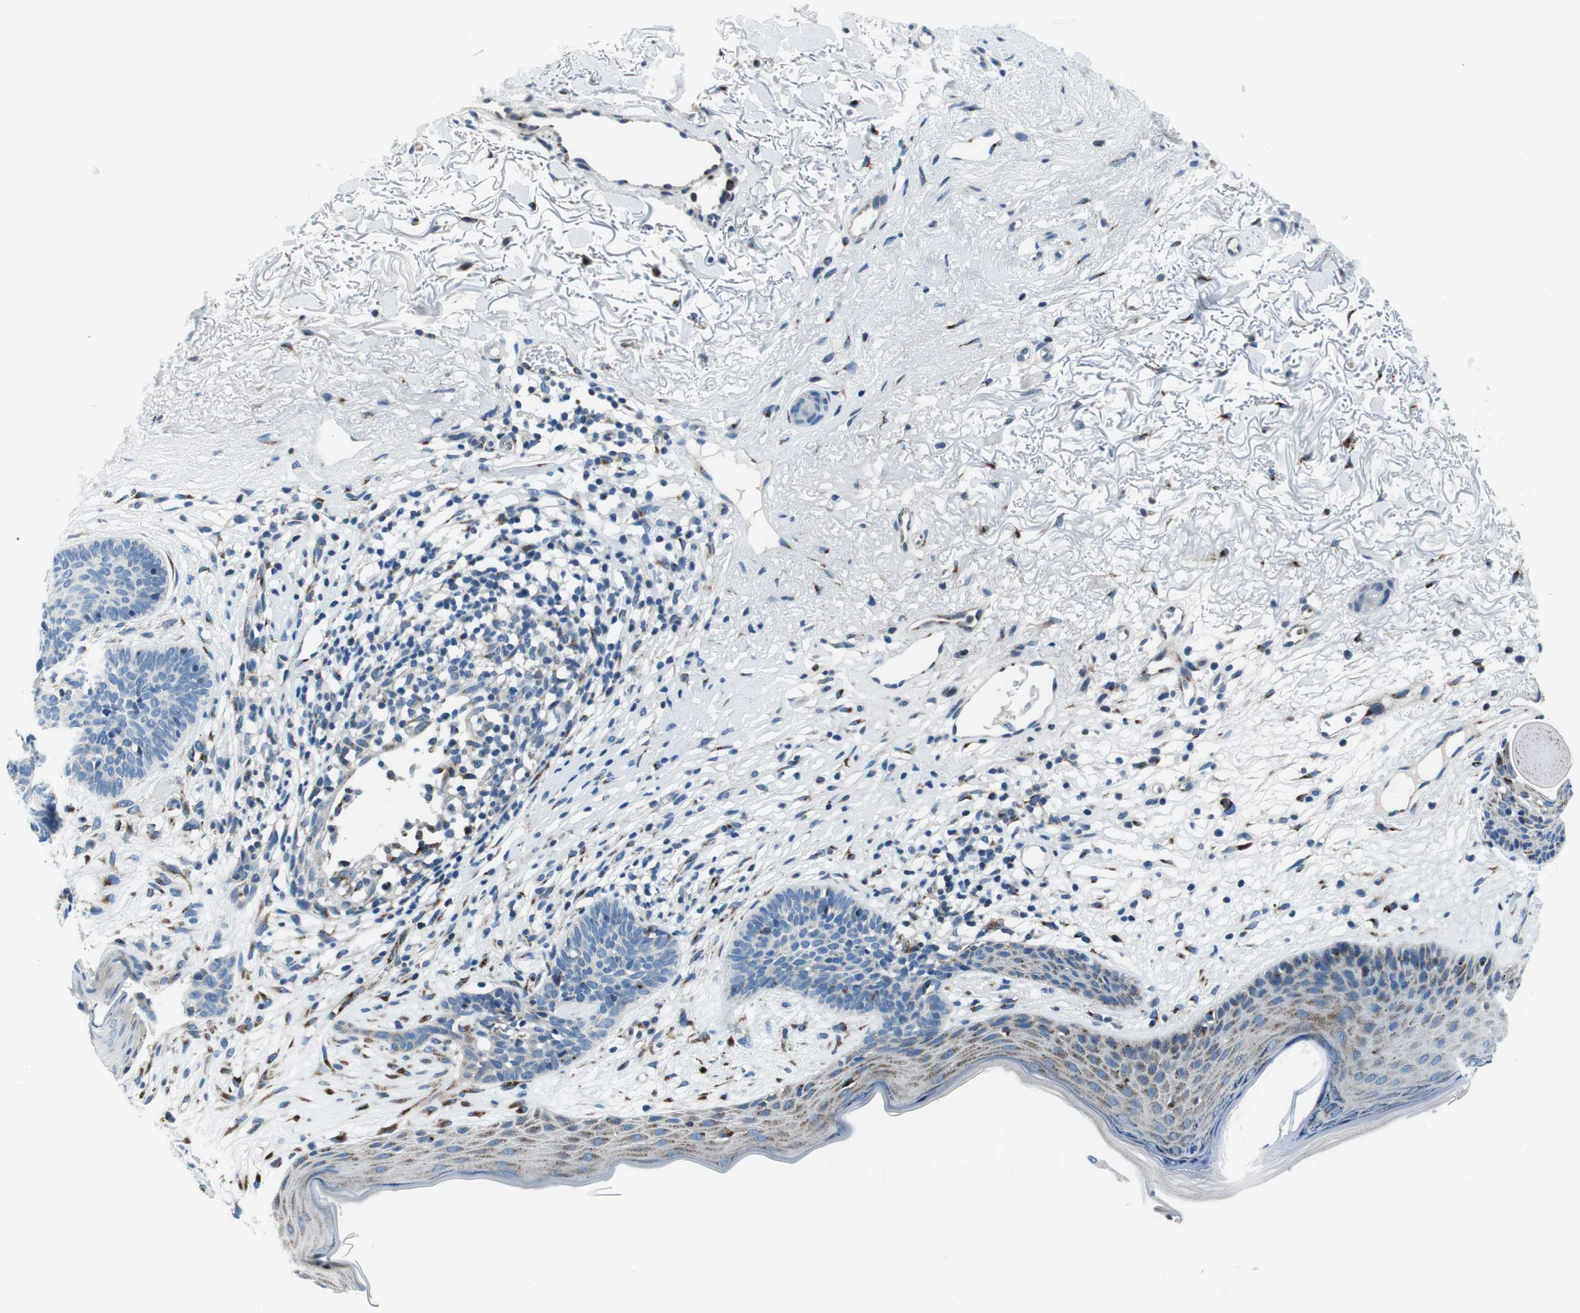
{"staining": {"intensity": "negative", "quantity": "none", "location": "none"}, "tissue": "skin cancer", "cell_type": "Tumor cells", "image_type": "cancer", "snomed": [{"axis": "morphology", "description": "Normal tissue, NOS"}, {"axis": "morphology", "description": "Basal cell carcinoma"}, {"axis": "topography", "description": "Skin"}], "caption": "Photomicrograph shows no significant protein staining in tumor cells of skin cancer (basal cell carcinoma).", "gene": "NUCB2", "patient": {"sex": "female", "age": 70}}